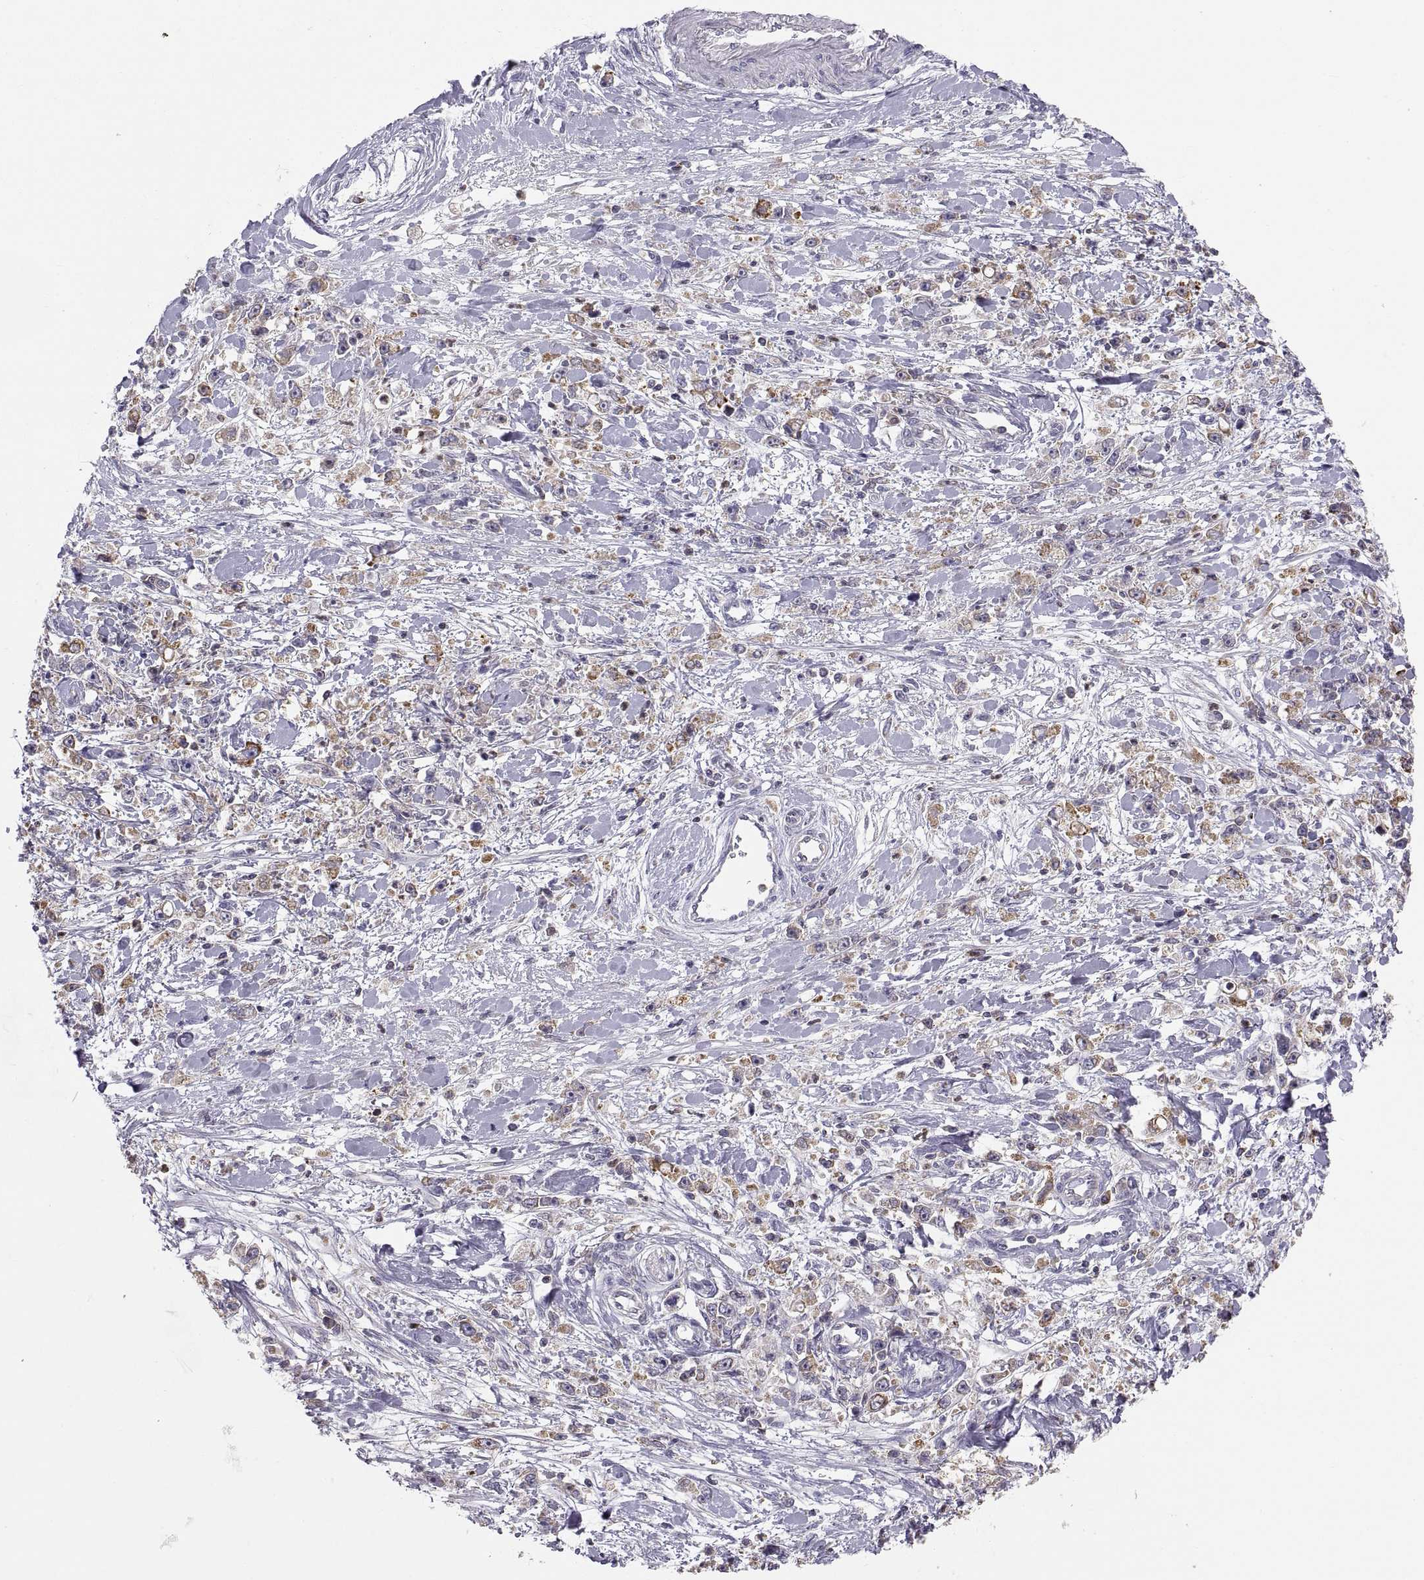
{"staining": {"intensity": "moderate", "quantity": "25%-75%", "location": "cytoplasmic/membranous"}, "tissue": "stomach cancer", "cell_type": "Tumor cells", "image_type": "cancer", "snomed": [{"axis": "morphology", "description": "Adenocarcinoma, NOS"}, {"axis": "topography", "description": "Stomach"}], "caption": "A micrograph of adenocarcinoma (stomach) stained for a protein shows moderate cytoplasmic/membranous brown staining in tumor cells.", "gene": "ERO1A", "patient": {"sex": "female", "age": 59}}